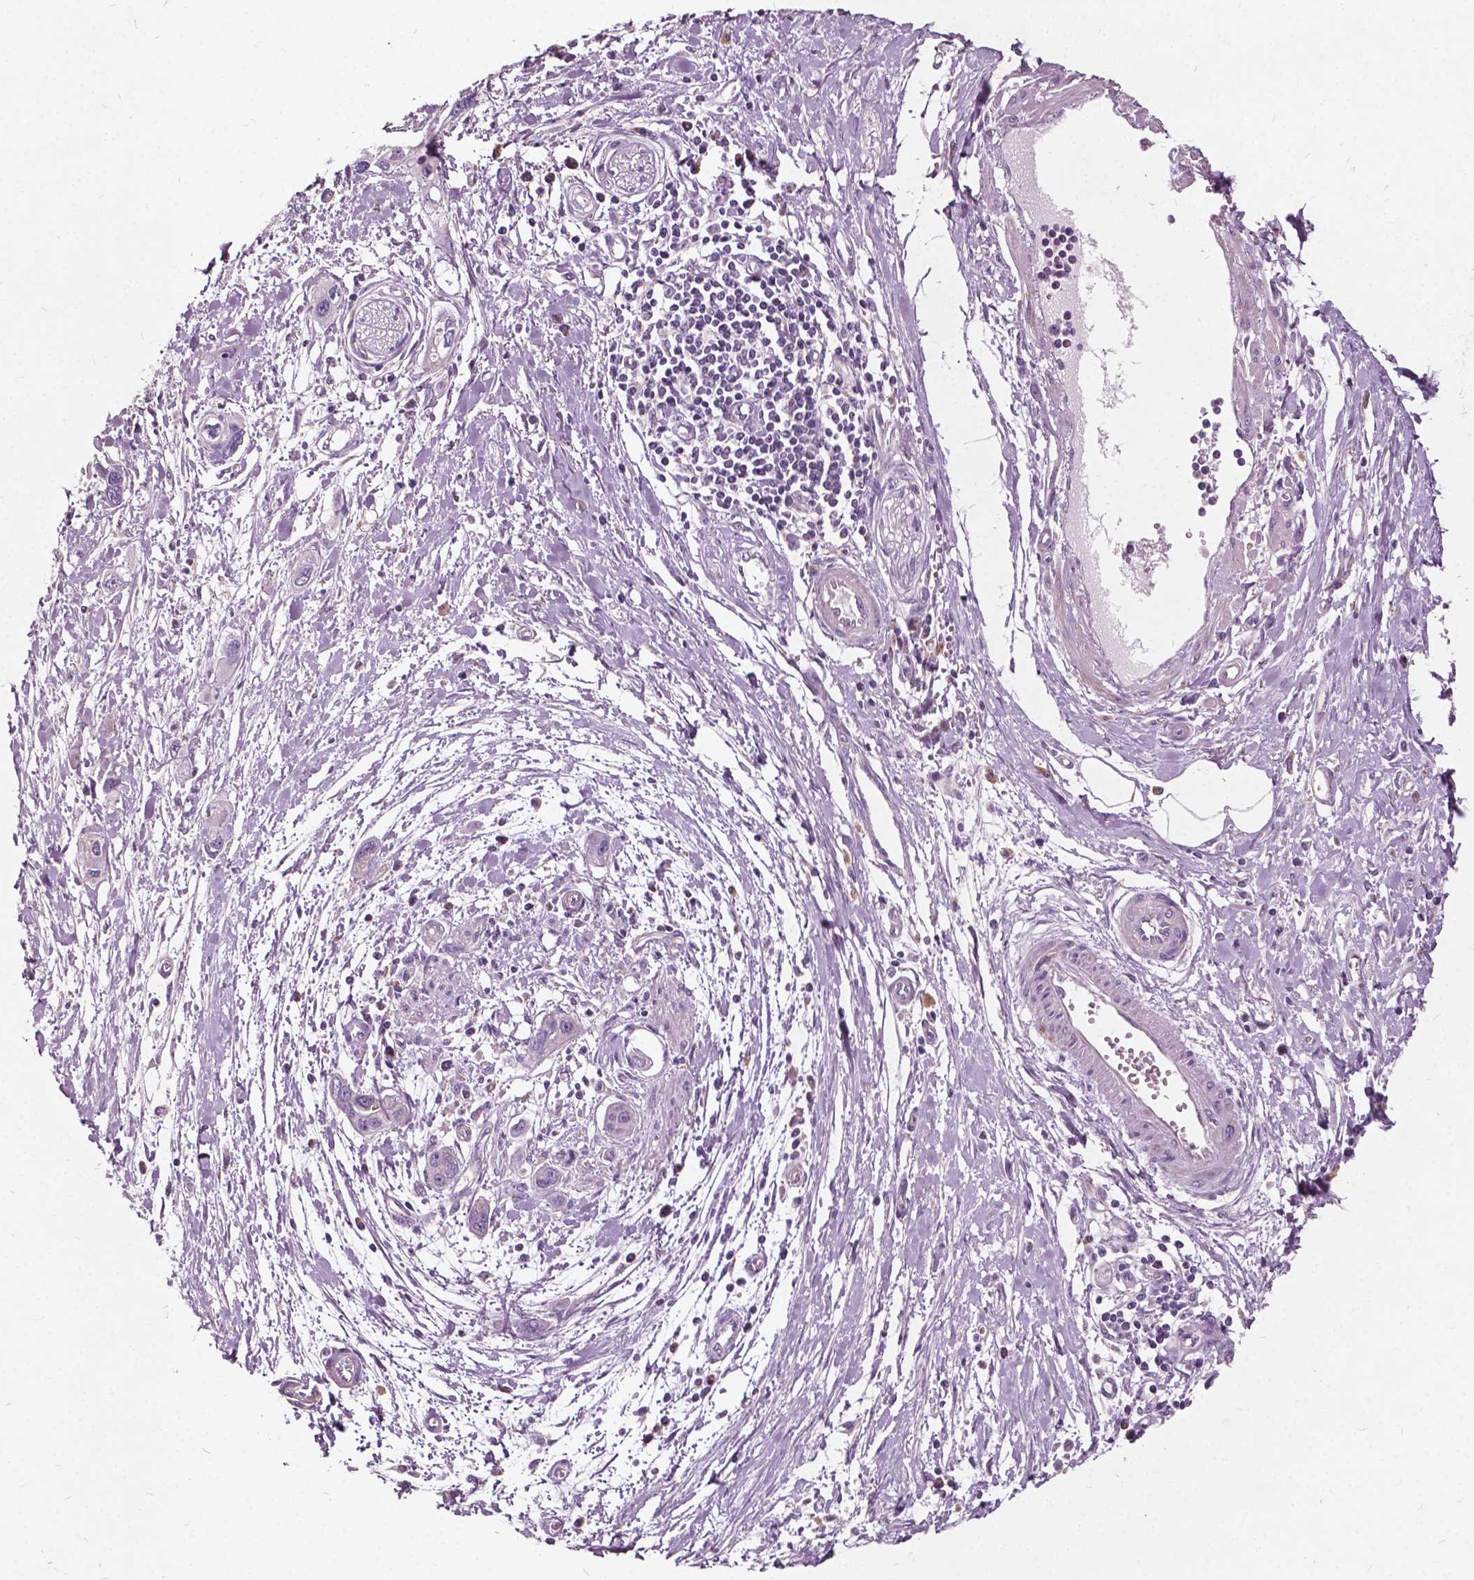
{"staining": {"intensity": "negative", "quantity": "none", "location": "none"}, "tissue": "pancreatic cancer", "cell_type": "Tumor cells", "image_type": "cancer", "snomed": [{"axis": "morphology", "description": "Adenocarcinoma, NOS"}, {"axis": "topography", "description": "Pancreas"}], "caption": "Pancreatic cancer was stained to show a protein in brown. There is no significant expression in tumor cells.", "gene": "ODF3L2", "patient": {"sex": "male", "age": 60}}